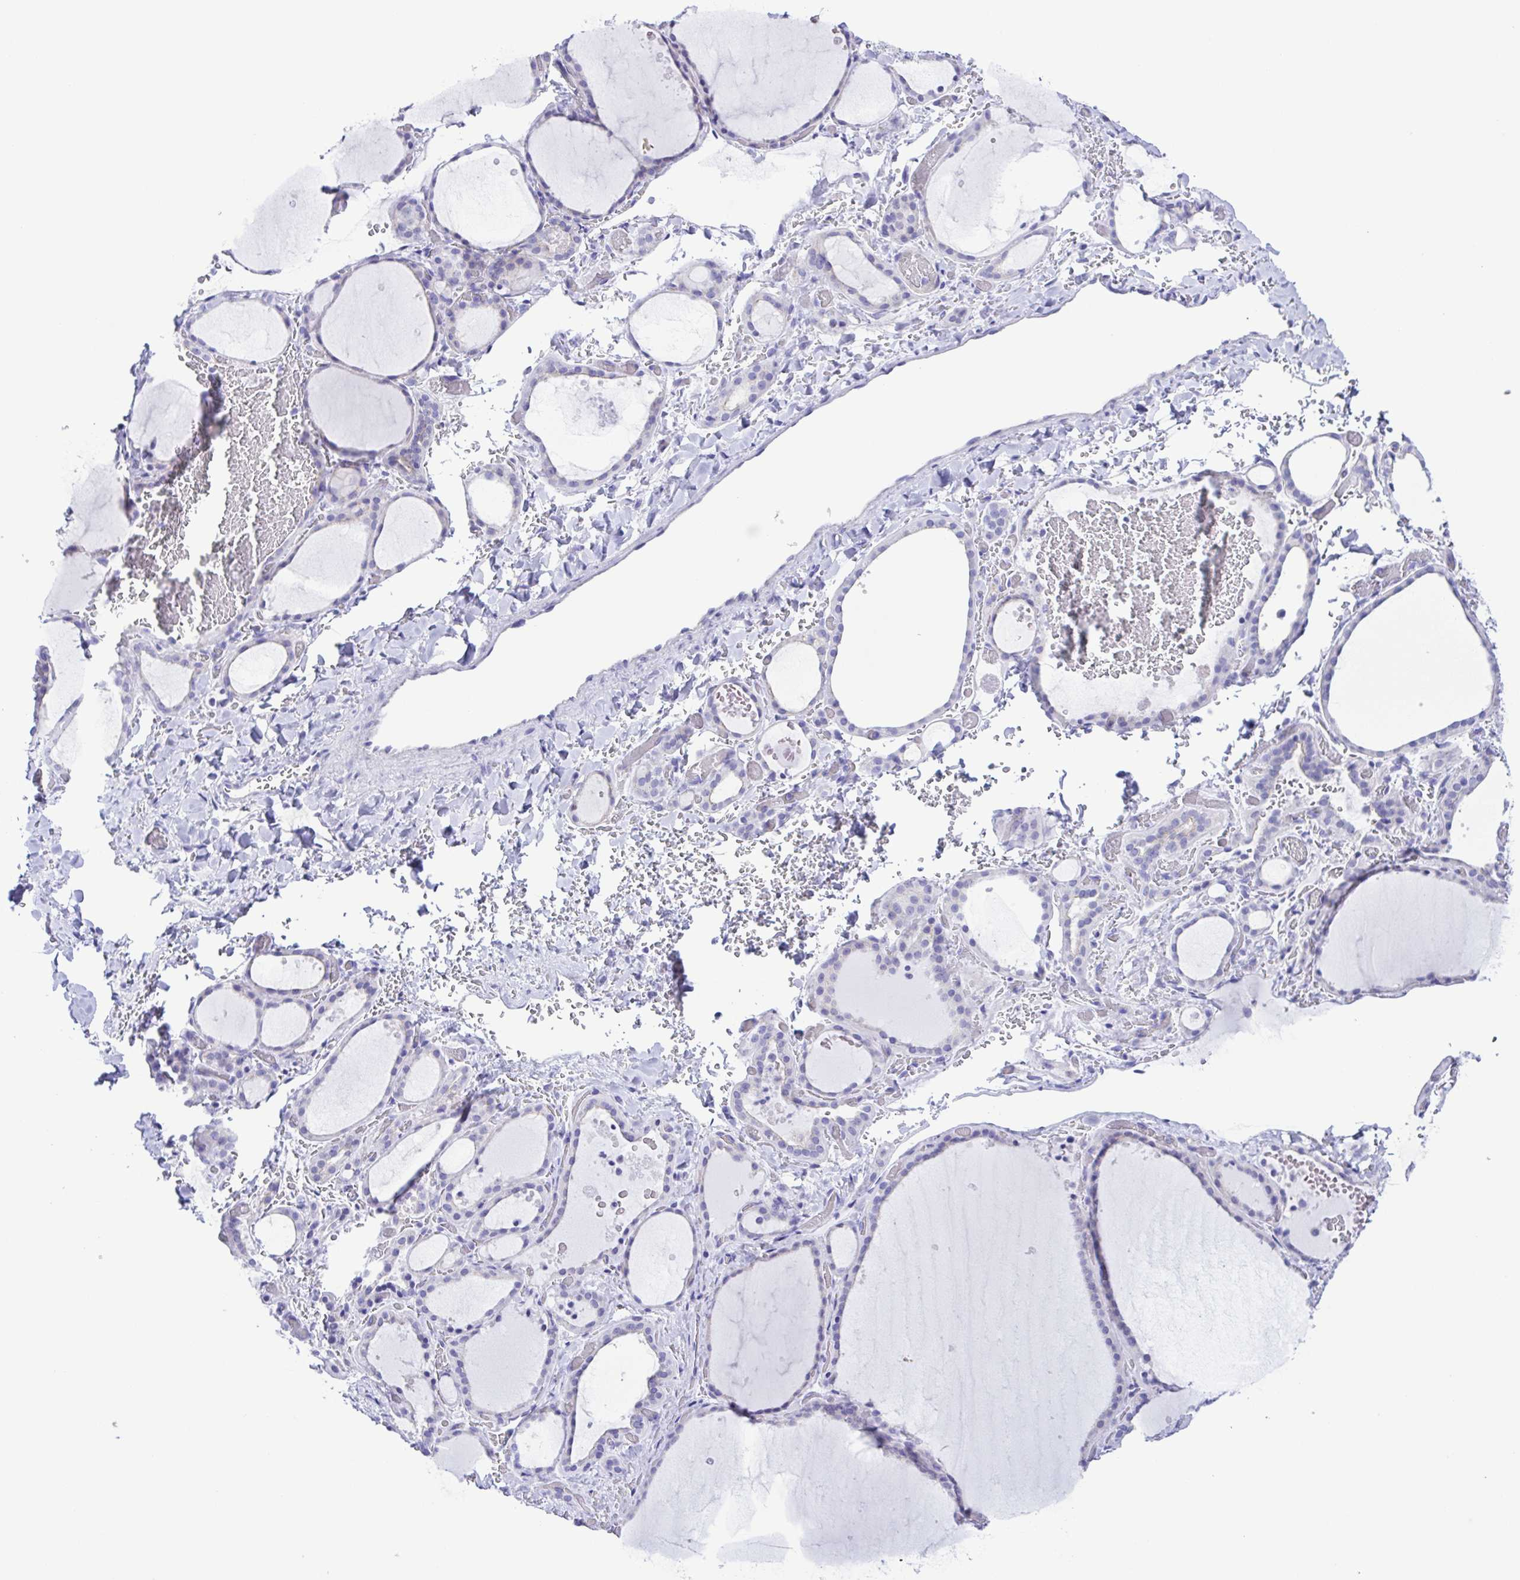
{"staining": {"intensity": "negative", "quantity": "none", "location": "none"}, "tissue": "thyroid gland", "cell_type": "Glandular cells", "image_type": "normal", "snomed": [{"axis": "morphology", "description": "Normal tissue, NOS"}, {"axis": "topography", "description": "Thyroid gland"}], "caption": "This is a image of immunohistochemistry (IHC) staining of unremarkable thyroid gland, which shows no positivity in glandular cells.", "gene": "CYP11A1", "patient": {"sex": "female", "age": 36}}